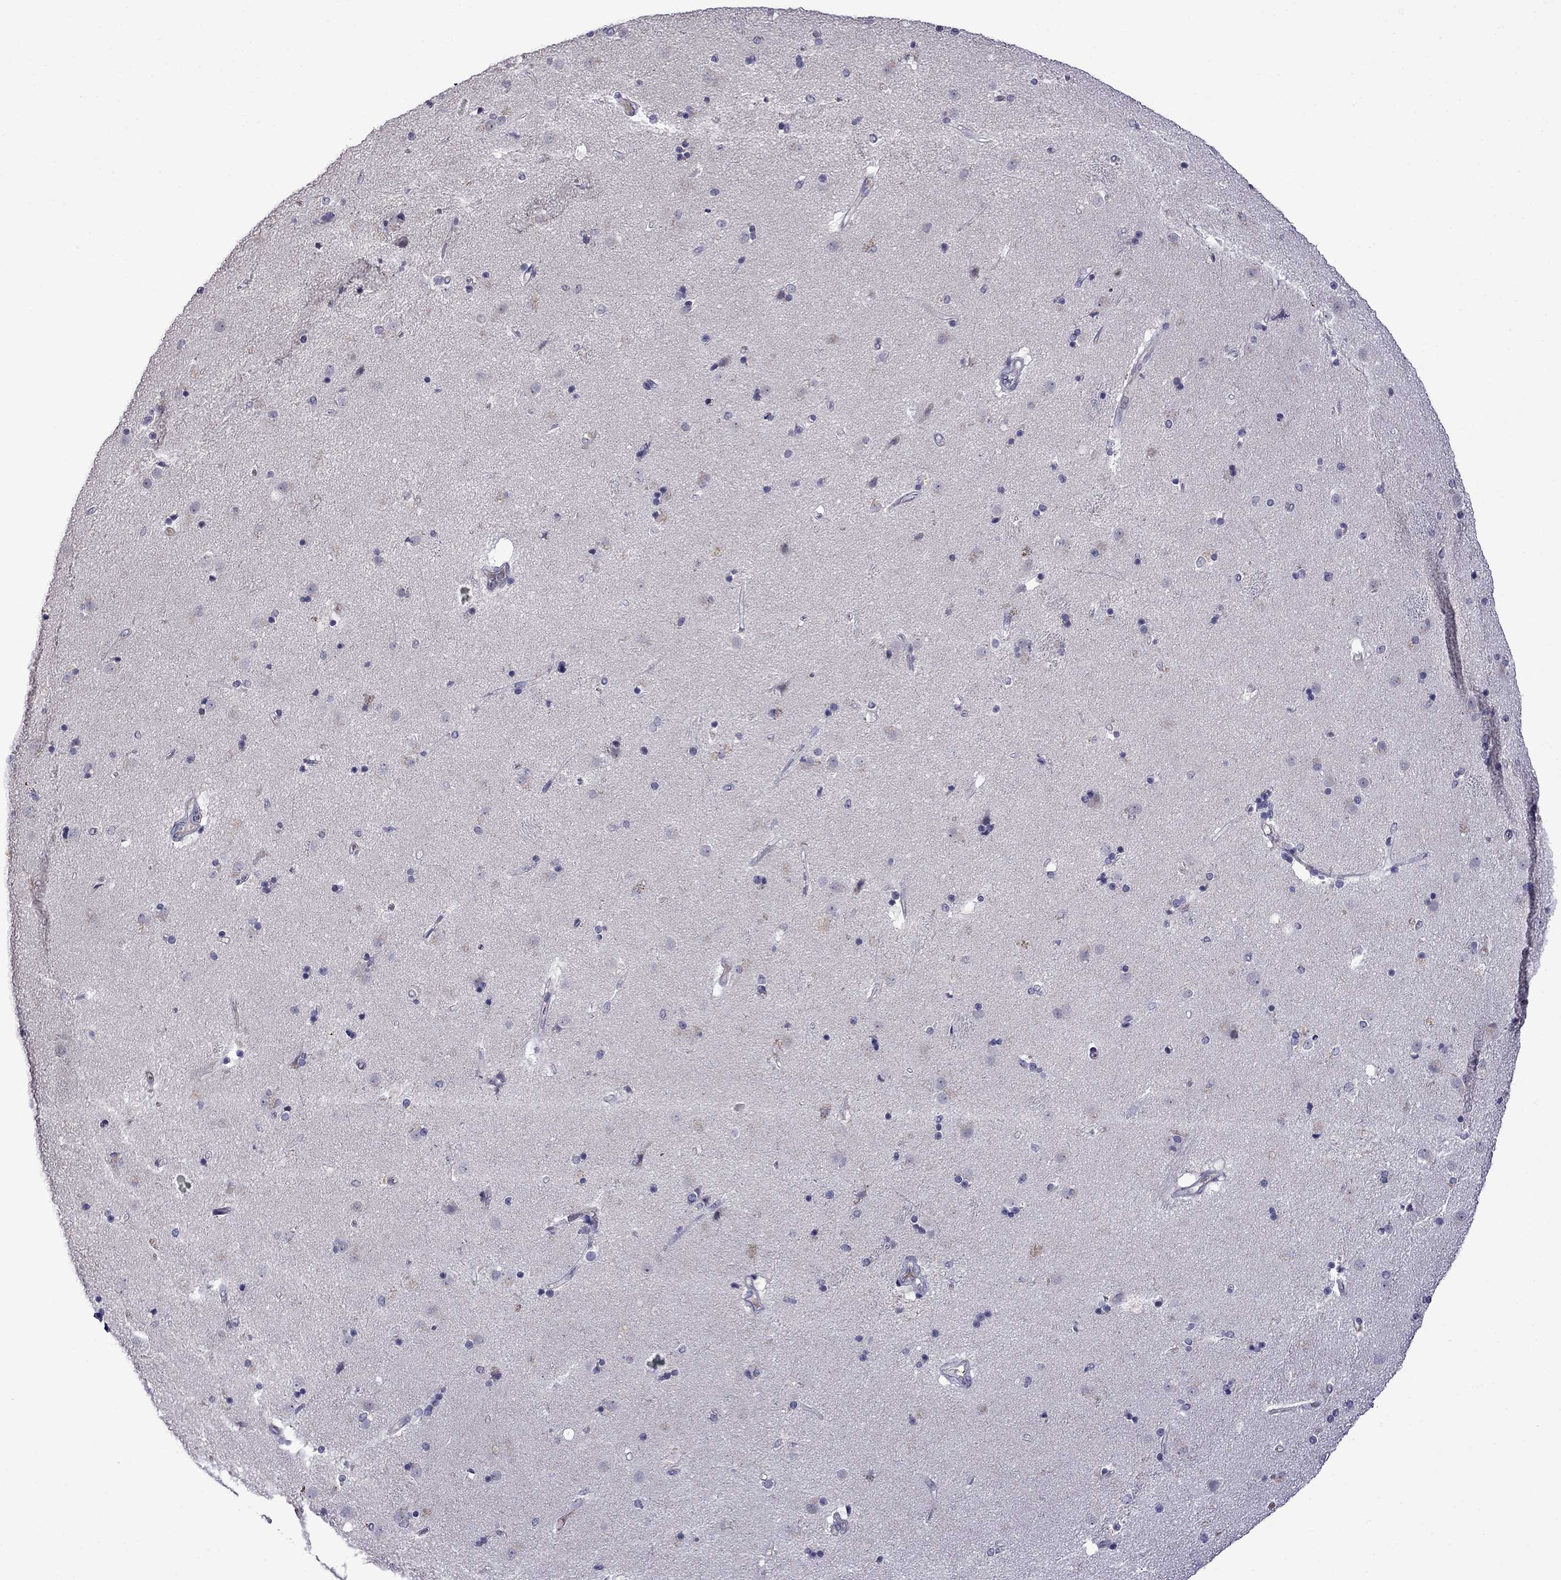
{"staining": {"intensity": "negative", "quantity": "none", "location": "none"}, "tissue": "caudate", "cell_type": "Glial cells", "image_type": "normal", "snomed": [{"axis": "morphology", "description": "Normal tissue, NOS"}, {"axis": "topography", "description": "Lateral ventricle wall"}], "caption": "Immunohistochemistry (IHC) photomicrograph of benign caudate: human caudate stained with DAB exhibits no significant protein expression in glial cells.", "gene": "STAR", "patient": {"sex": "male", "age": 54}}